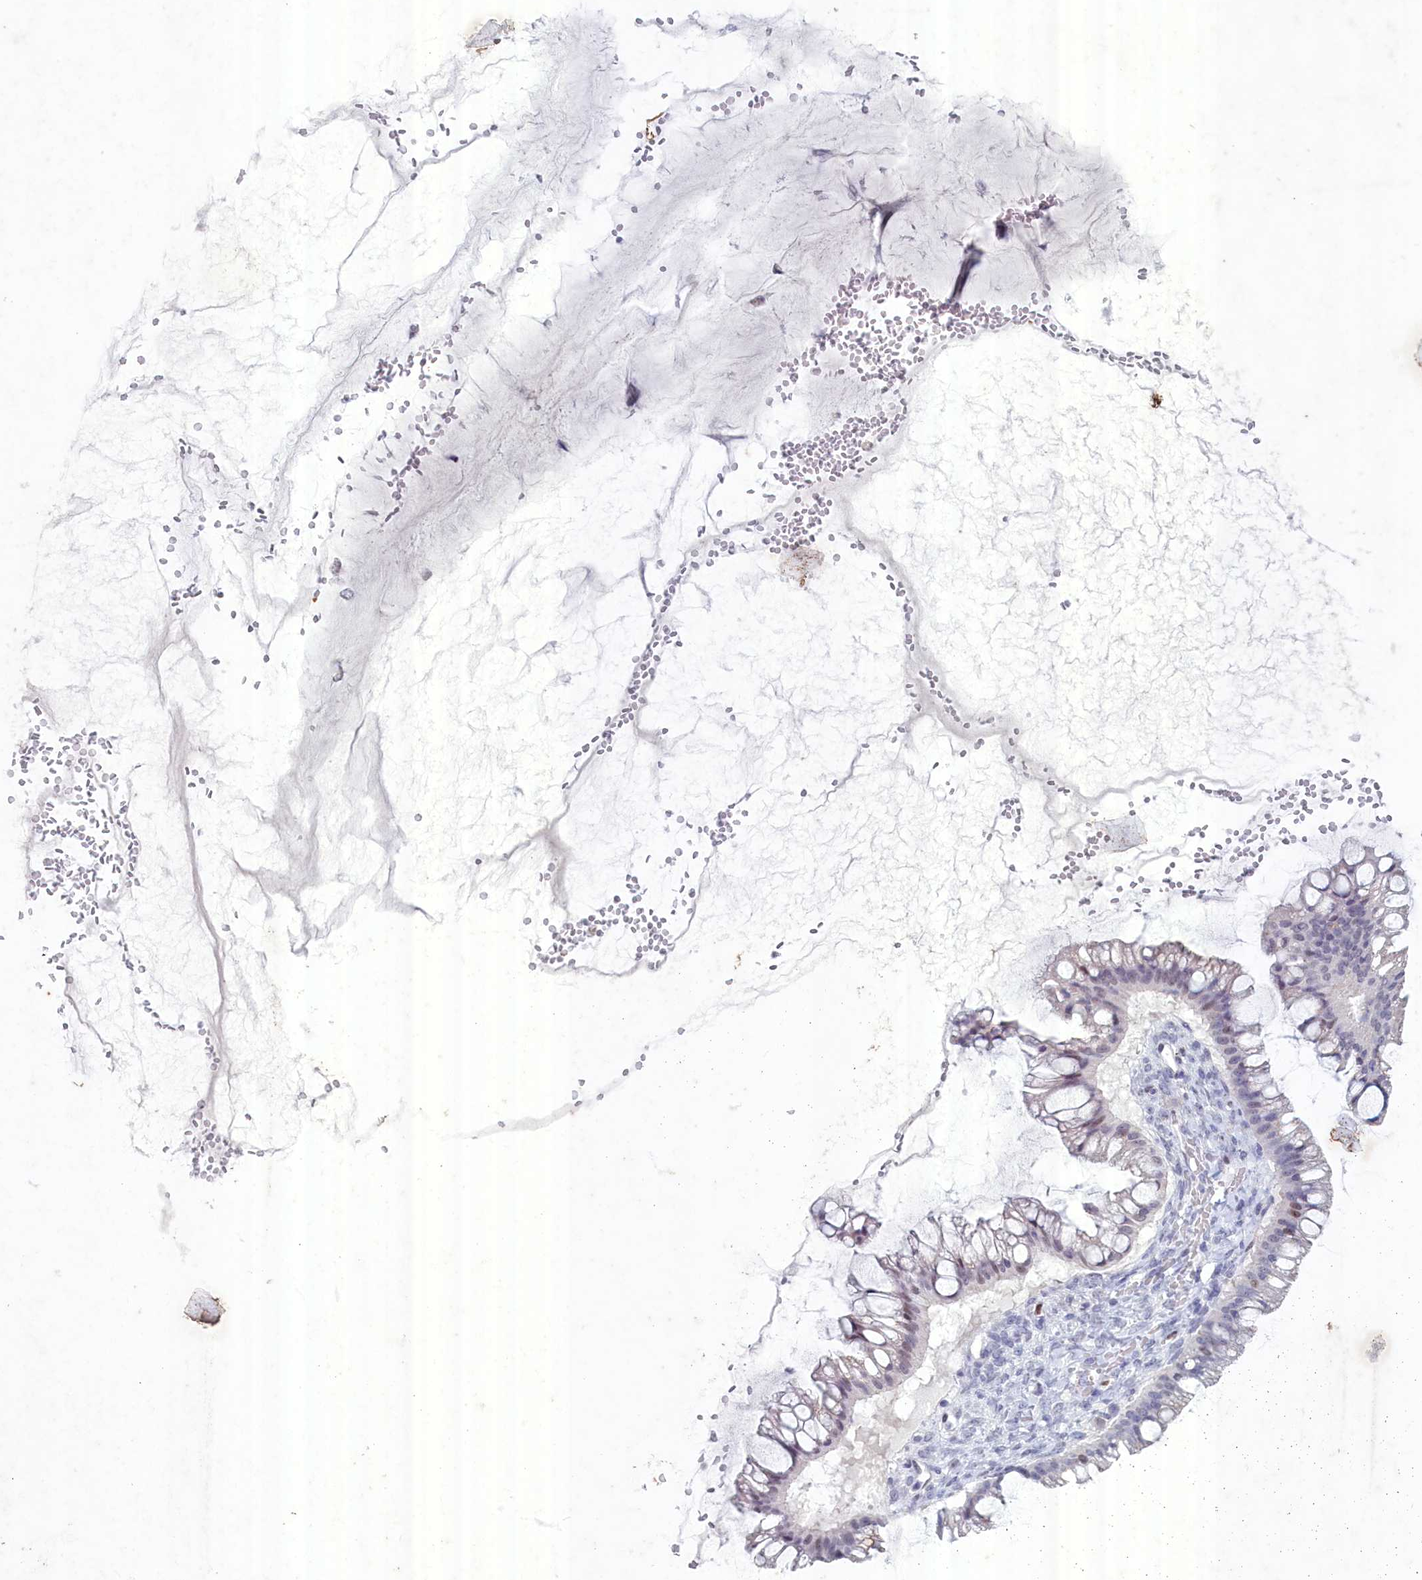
{"staining": {"intensity": "weak", "quantity": "<25%", "location": "nuclear"}, "tissue": "ovarian cancer", "cell_type": "Tumor cells", "image_type": "cancer", "snomed": [{"axis": "morphology", "description": "Cystadenocarcinoma, mucinous, NOS"}, {"axis": "topography", "description": "Ovary"}], "caption": "Tumor cells are negative for brown protein staining in ovarian cancer.", "gene": "WDR76", "patient": {"sex": "female", "age": 73}}